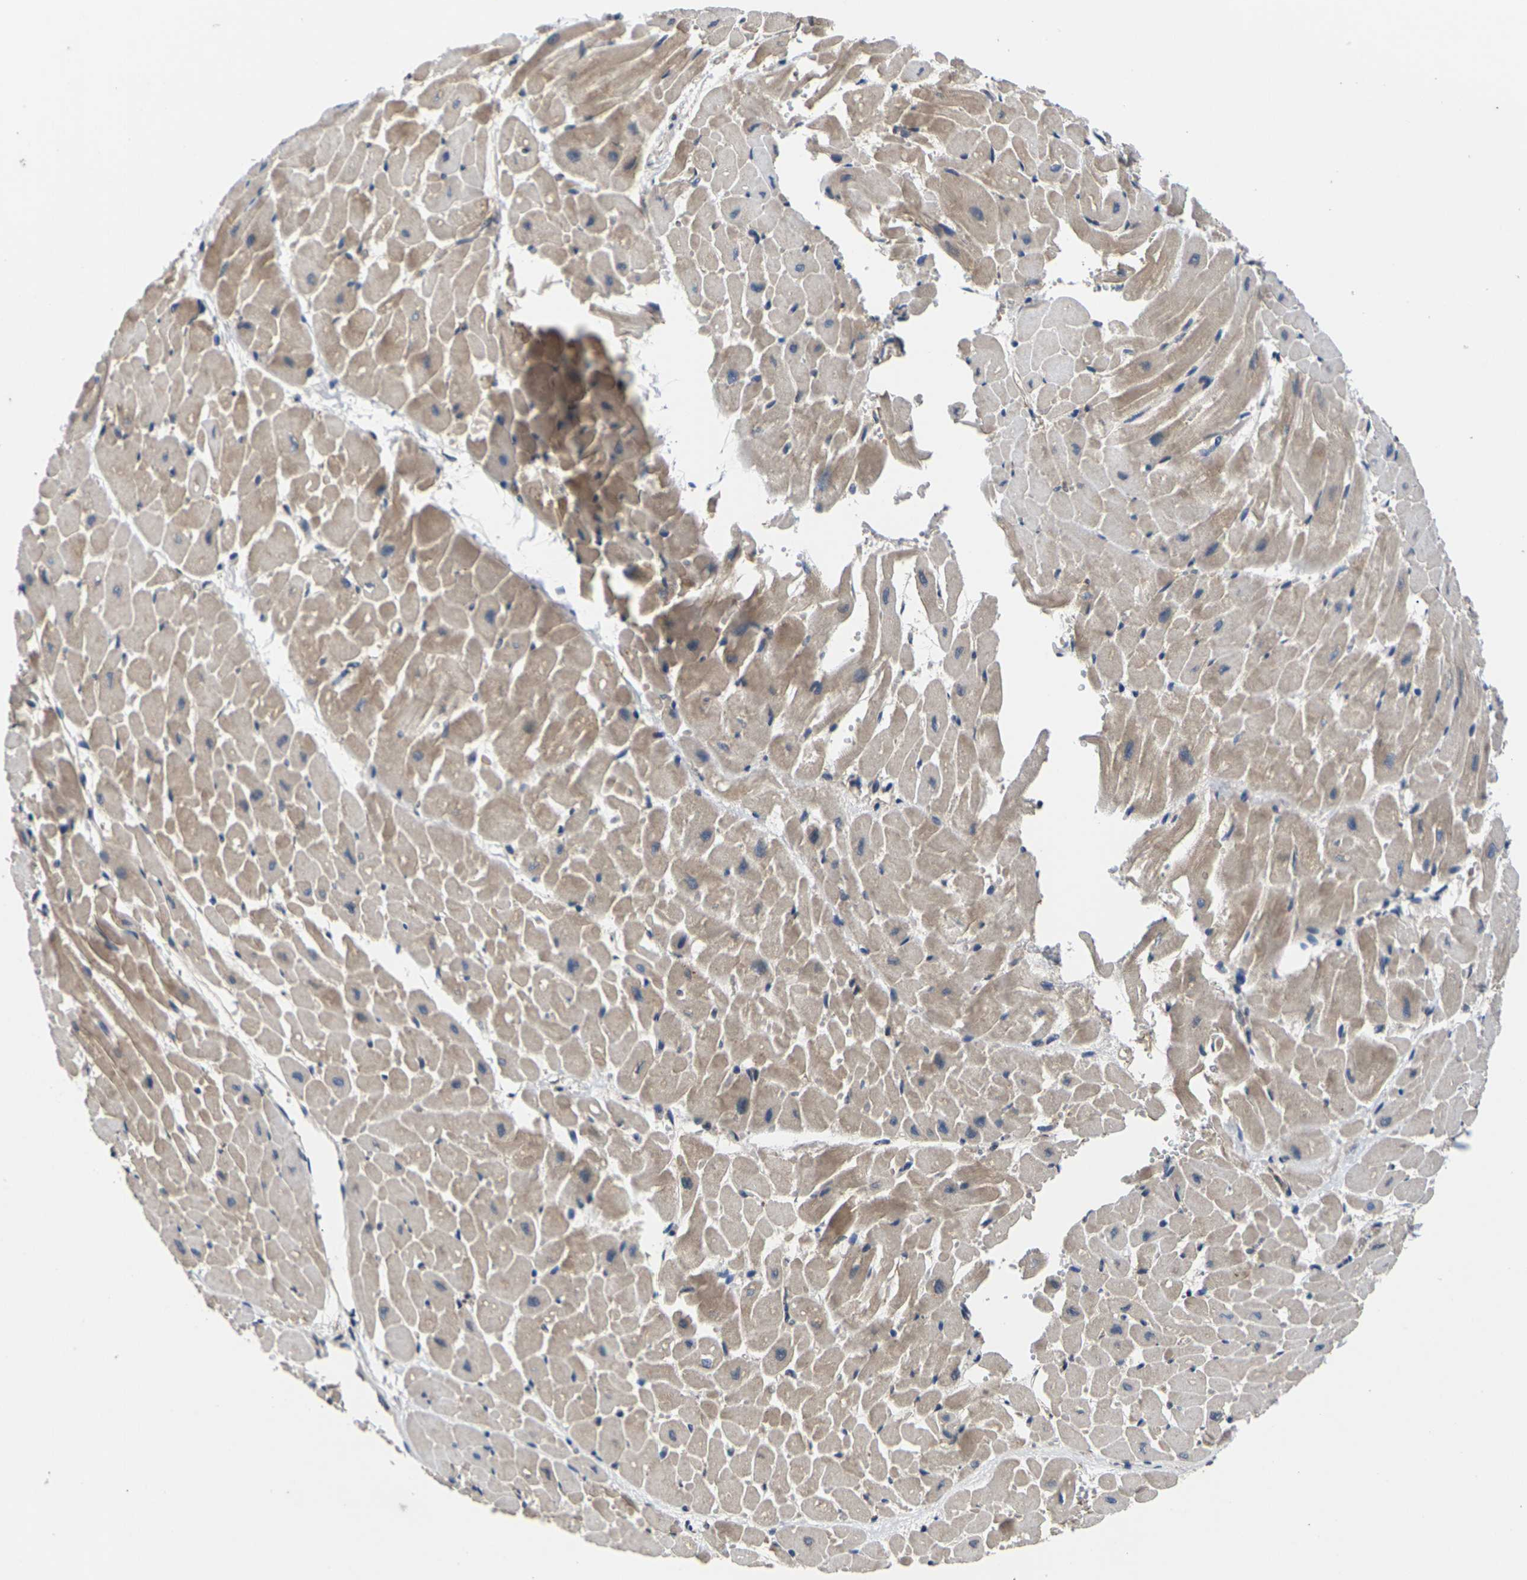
{"staining": {"intensity": "weak", "quantity": ">75%", "location": "cytoplasmic/membranous"}, "tissue": "heart muscle", "cell_type": "Cardiomyocytes", "image_type": "normal", "snomed": [{"axis": "morphology", "description": "Normal tissue, NOS"}, {"axis": "topography", "description": "Heart"}], "caption": "Immunohistochemical staining of normal heart muscle demonstrates weak cytoplasmic/membranous protein positivity in about >75% of cardiomyocytes. The protein of interest is shown in brown color, while the nuclei are stained blue.", "gene": "DKK2", "patient": {"sex": "male", "age": 45}}